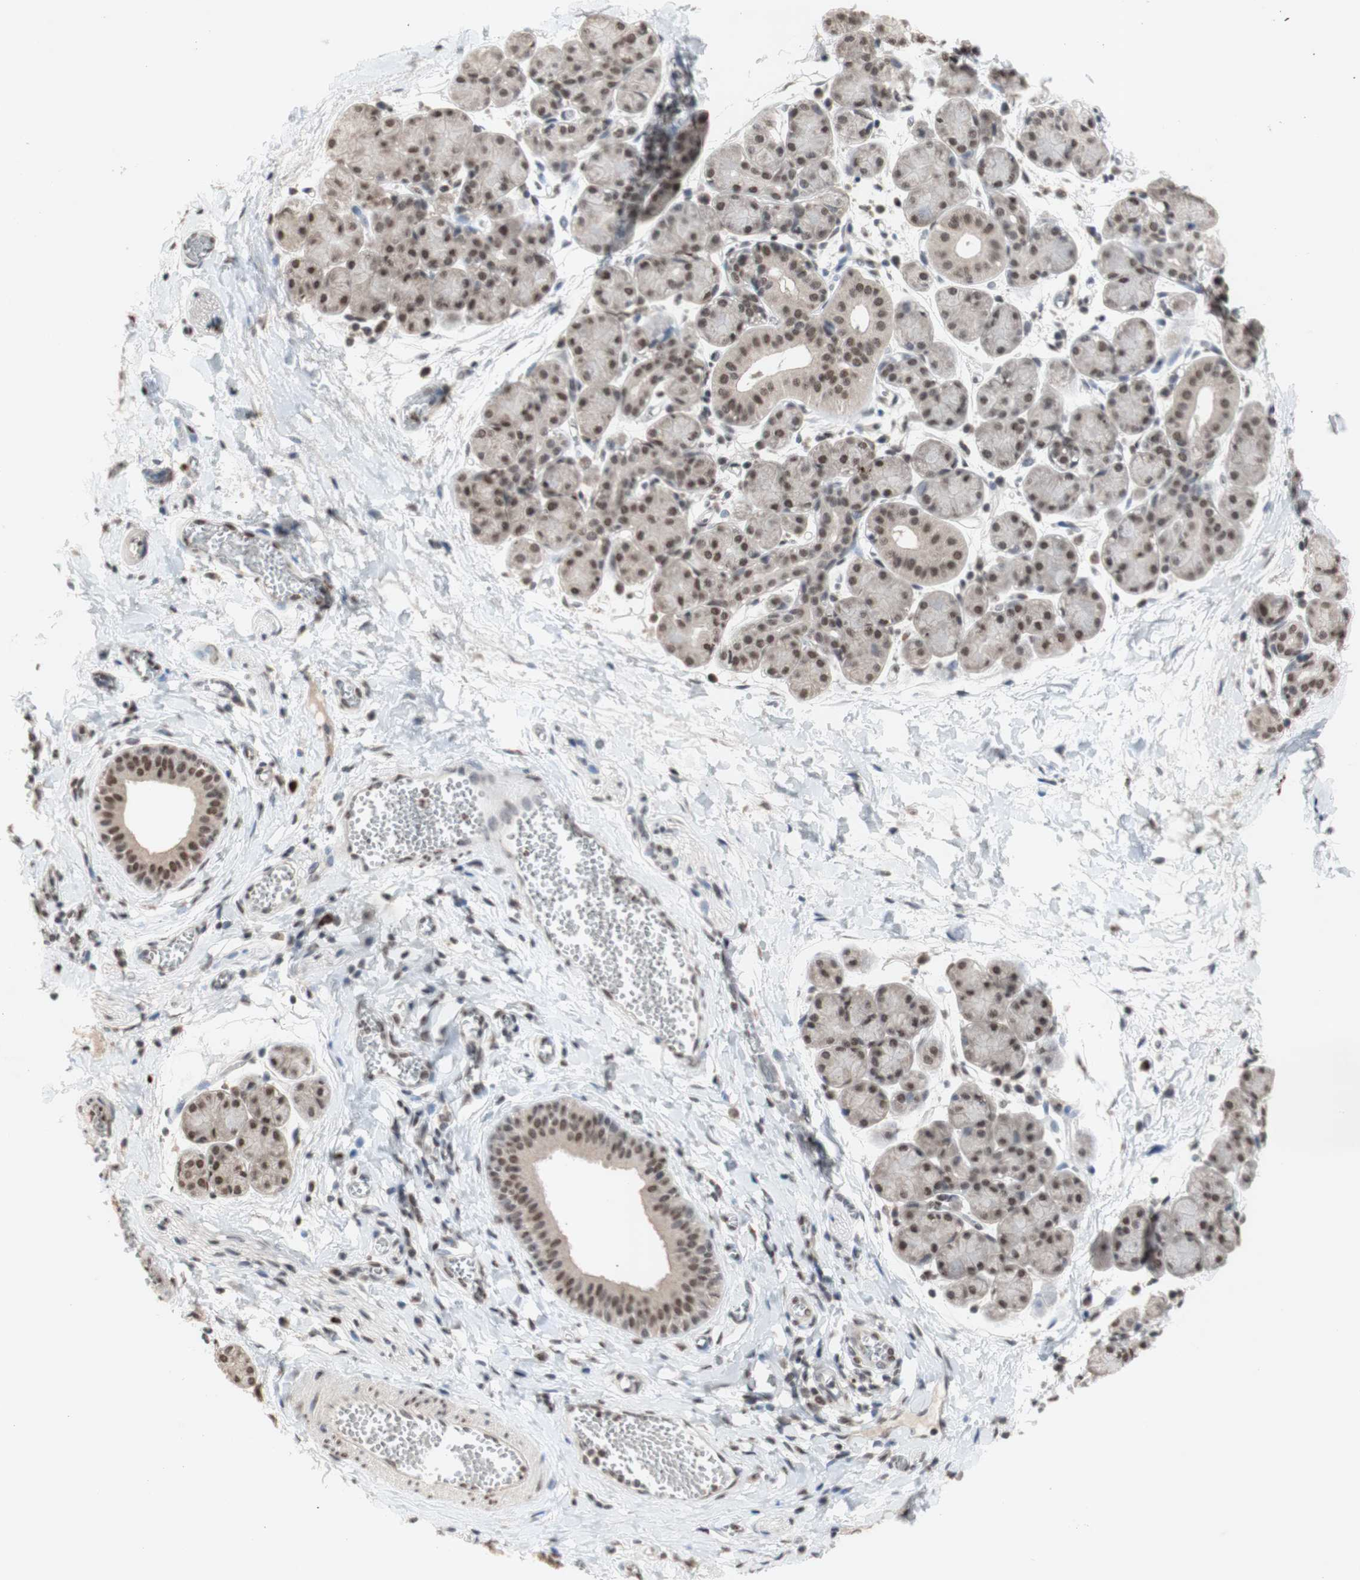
{"staining": {"intensity": "weak", "quantity": ">75%", "location": "nuclear"}, "tissue": "salivary gland", "cell_type": "Glandular cells", "image_type": "normal", "snomed": [{"axis": "morphology", "description": "Normal tissue, NOS"}, {"axis": "morphology", "description": "Inflammation, NOS"}, {"axis": "topography", "description": "Lymph node"}, {"axis": "topography", "description": "Salivary gland"}], "caption": "A brown stain labels weak nuclear expression of a protein in glandular cells of benign salivary gland. (brown staining indicates protein expression, while blue staining denotes nuclei).", "gene": "SFPQ", "patient": {"sex": "male", "age": 3}}